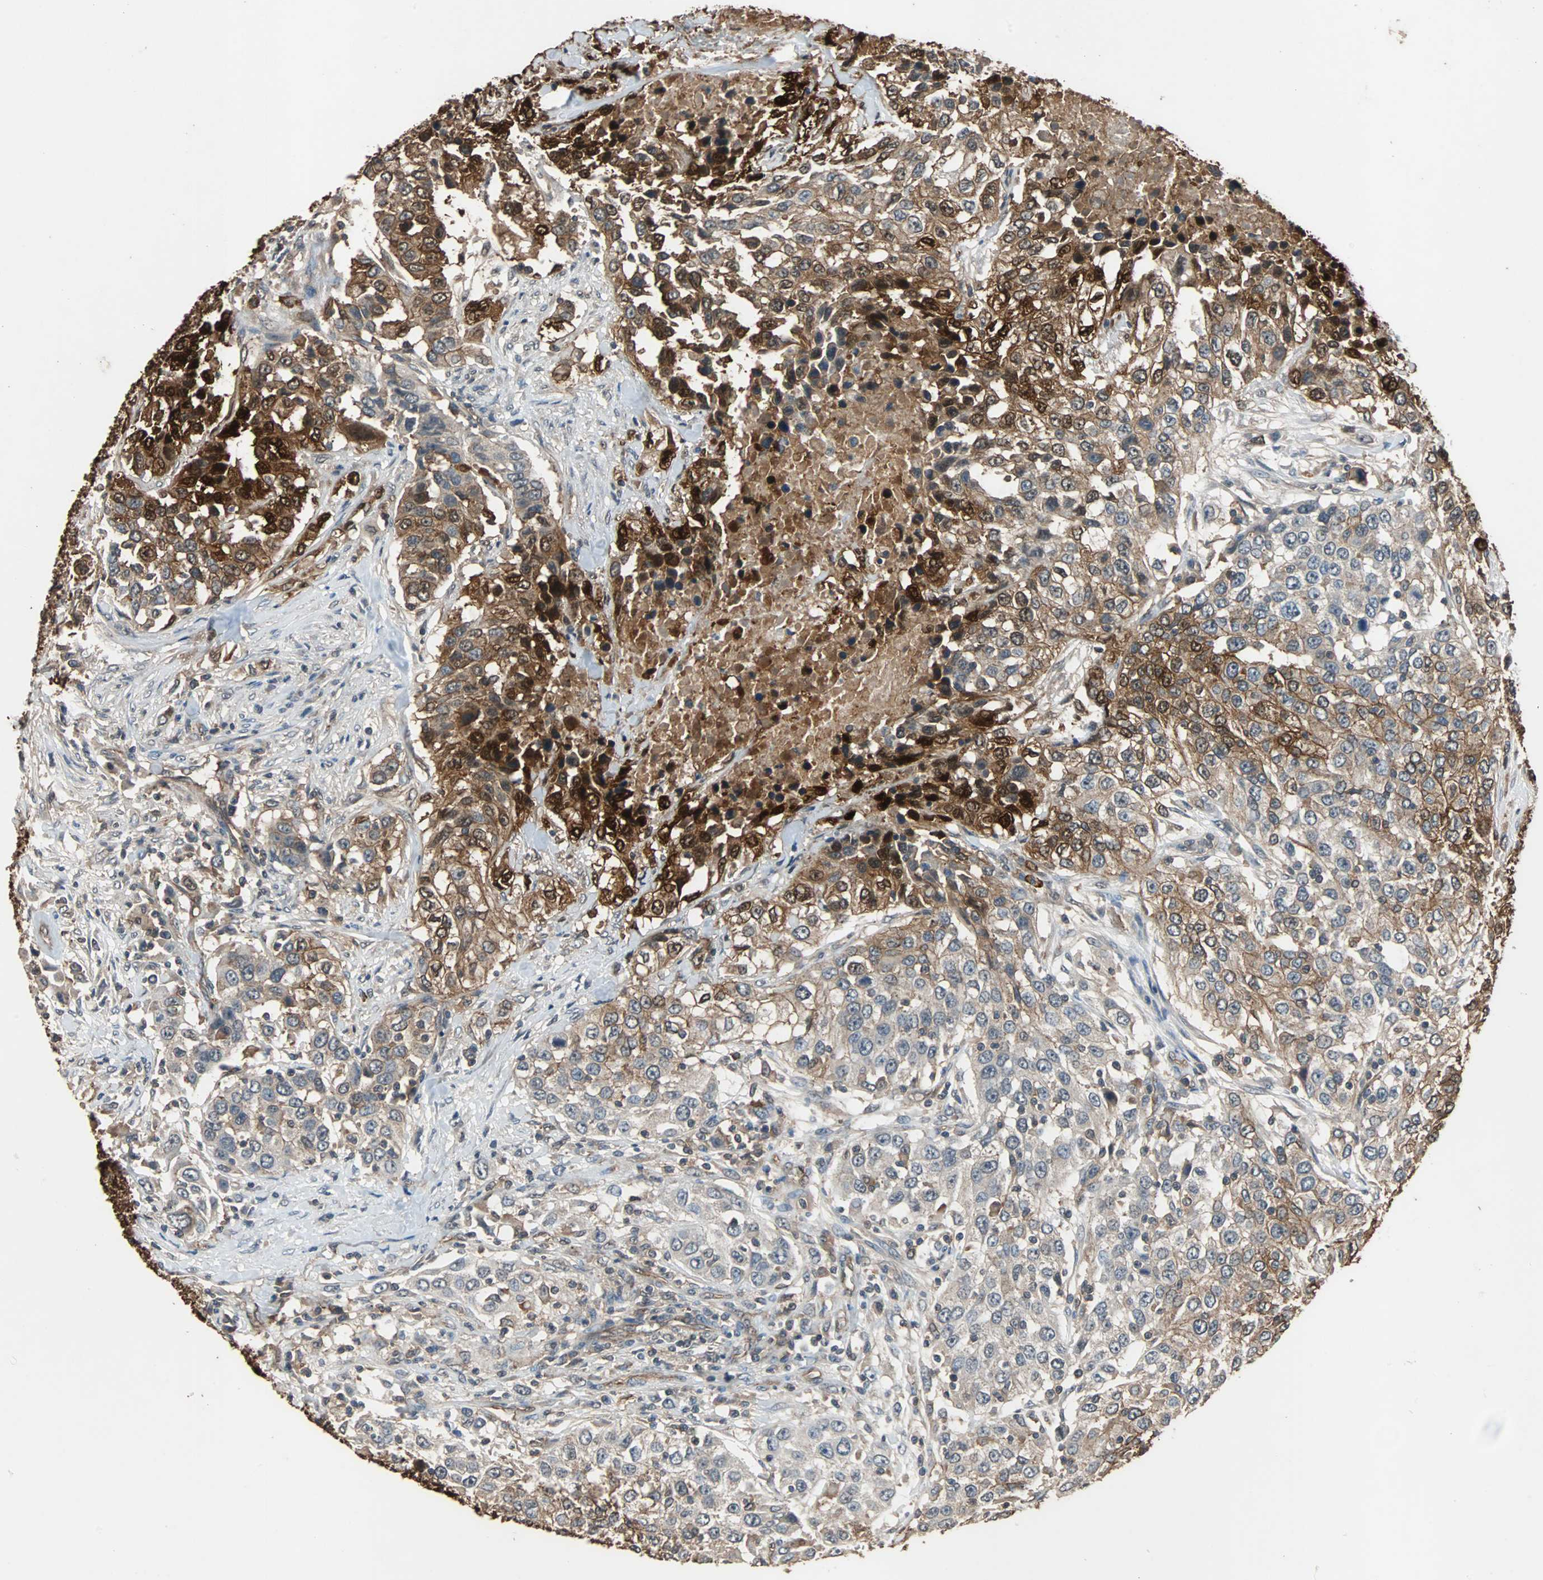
{"staining": {"intensity": "strong", "quantity": "25%-75%", "location": "cytoplasmic/membranous,nuclear"}, "tissue": "urothelial cancer", "cell_type": "Tumor cells", "image_type": "cancer", "snomed": [{"axis": "morphology", "description": "Urothelial carcinoma, High grade"}, {"axis": "topography", "description": "Urinary bladder"}], "caption": "Protein staining of high-grade urothelial carcinoma tissue shows strong cytoplasmic/membranous and nuclear positivity in approximately 25%-75% of tumor cells.", "gene": "NDRG1", "patient": {"sex": "female", "age": 80}}